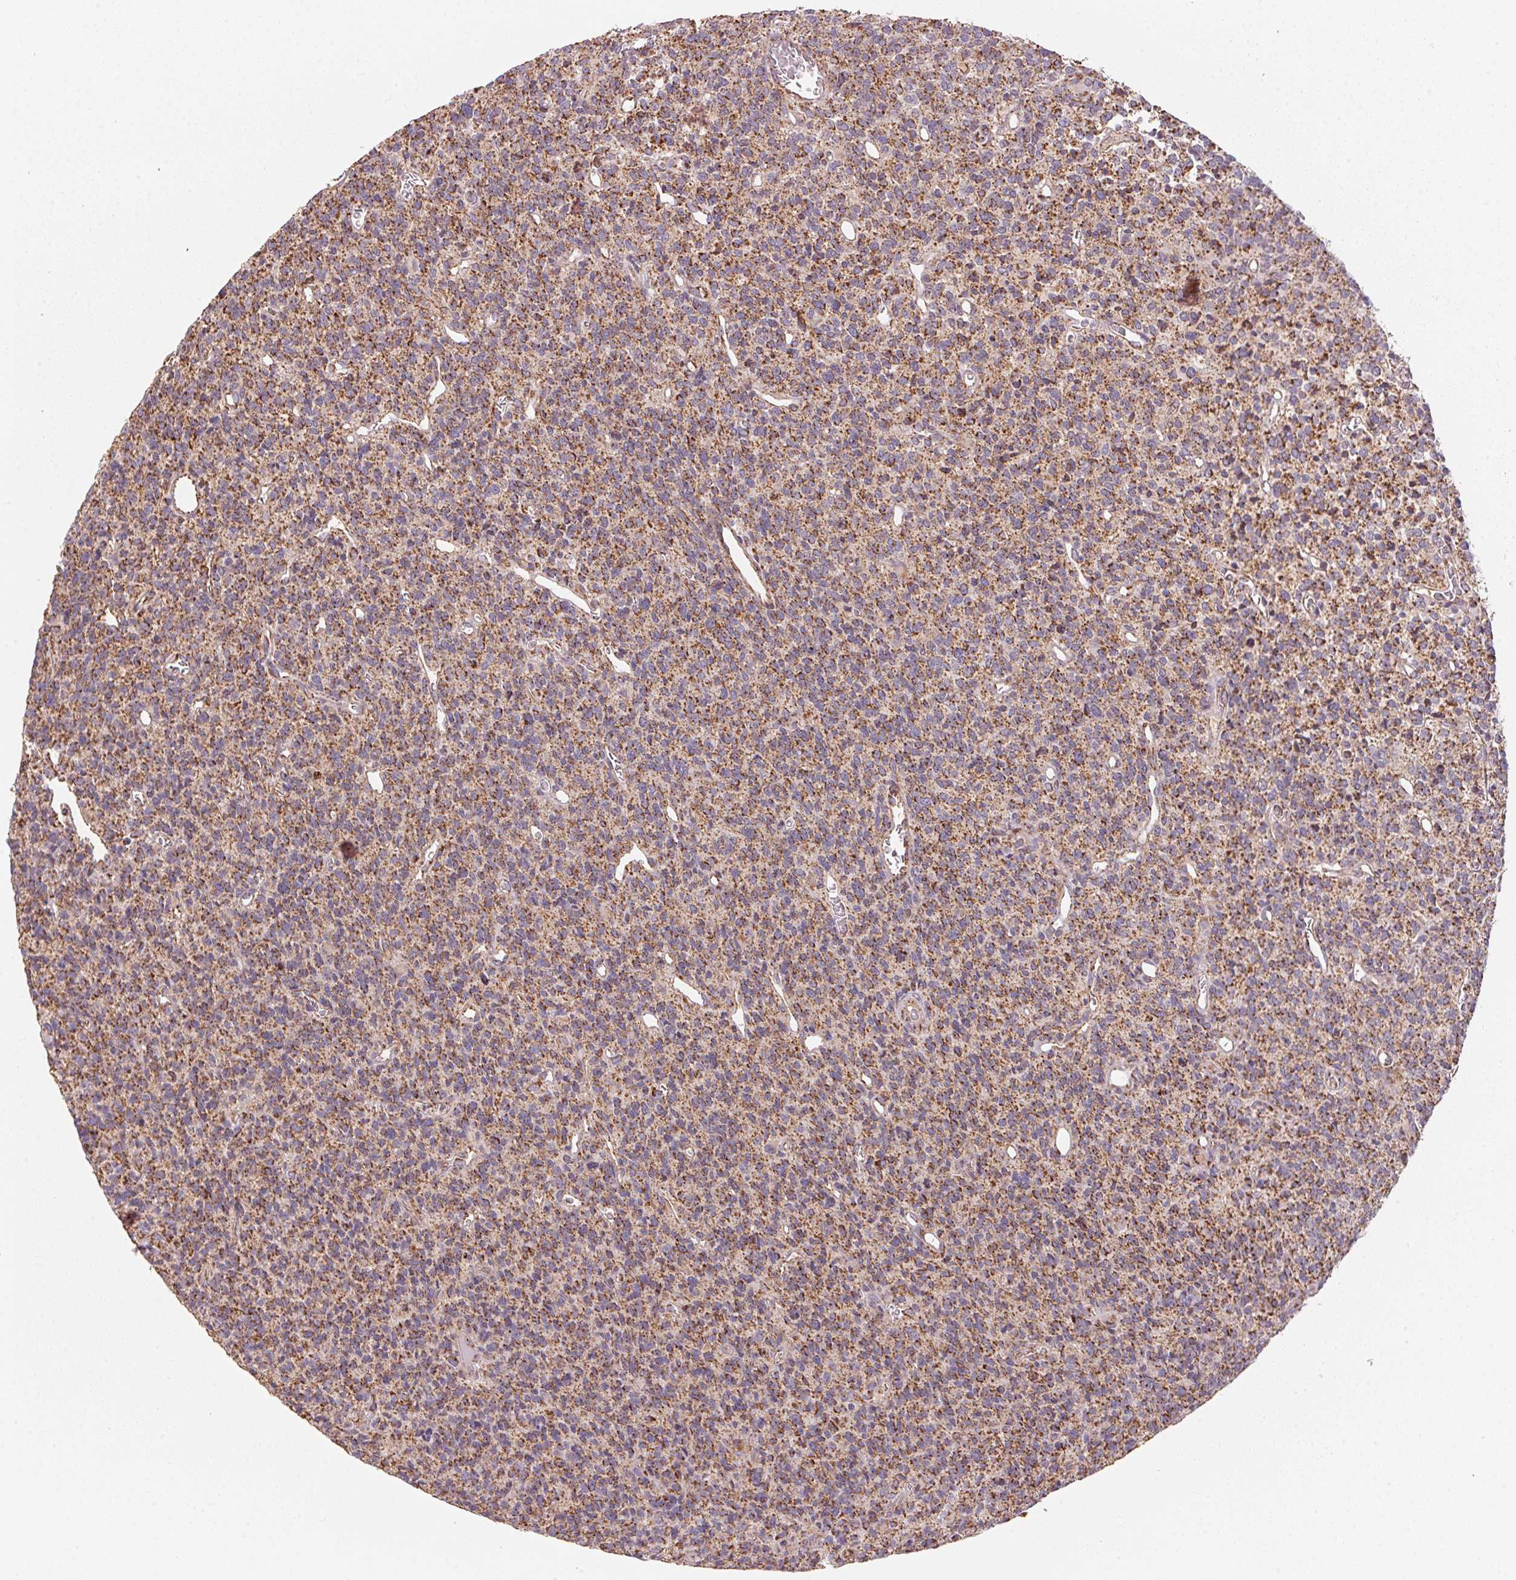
{"staining": {"intensity": "moderate", "quantity": ">75%", "location": "cytoplasmic/membranous"}, "tissue": "glioma", "cell_type": "Tumor cells", "image_type": "cancer", "snomed": [{"axis": "morphology", "description": "Glioma, malignant, High grade"}, {"axis": "topography", "description": "Brain"}], "caption": "Protein analysis of glioma tissue reveals moderate cytoplasmic/membranous expression in approximately >75% of tumor cells.", "gene": "NDUFS2", "patient": {"sex": "male", "age": 76}}